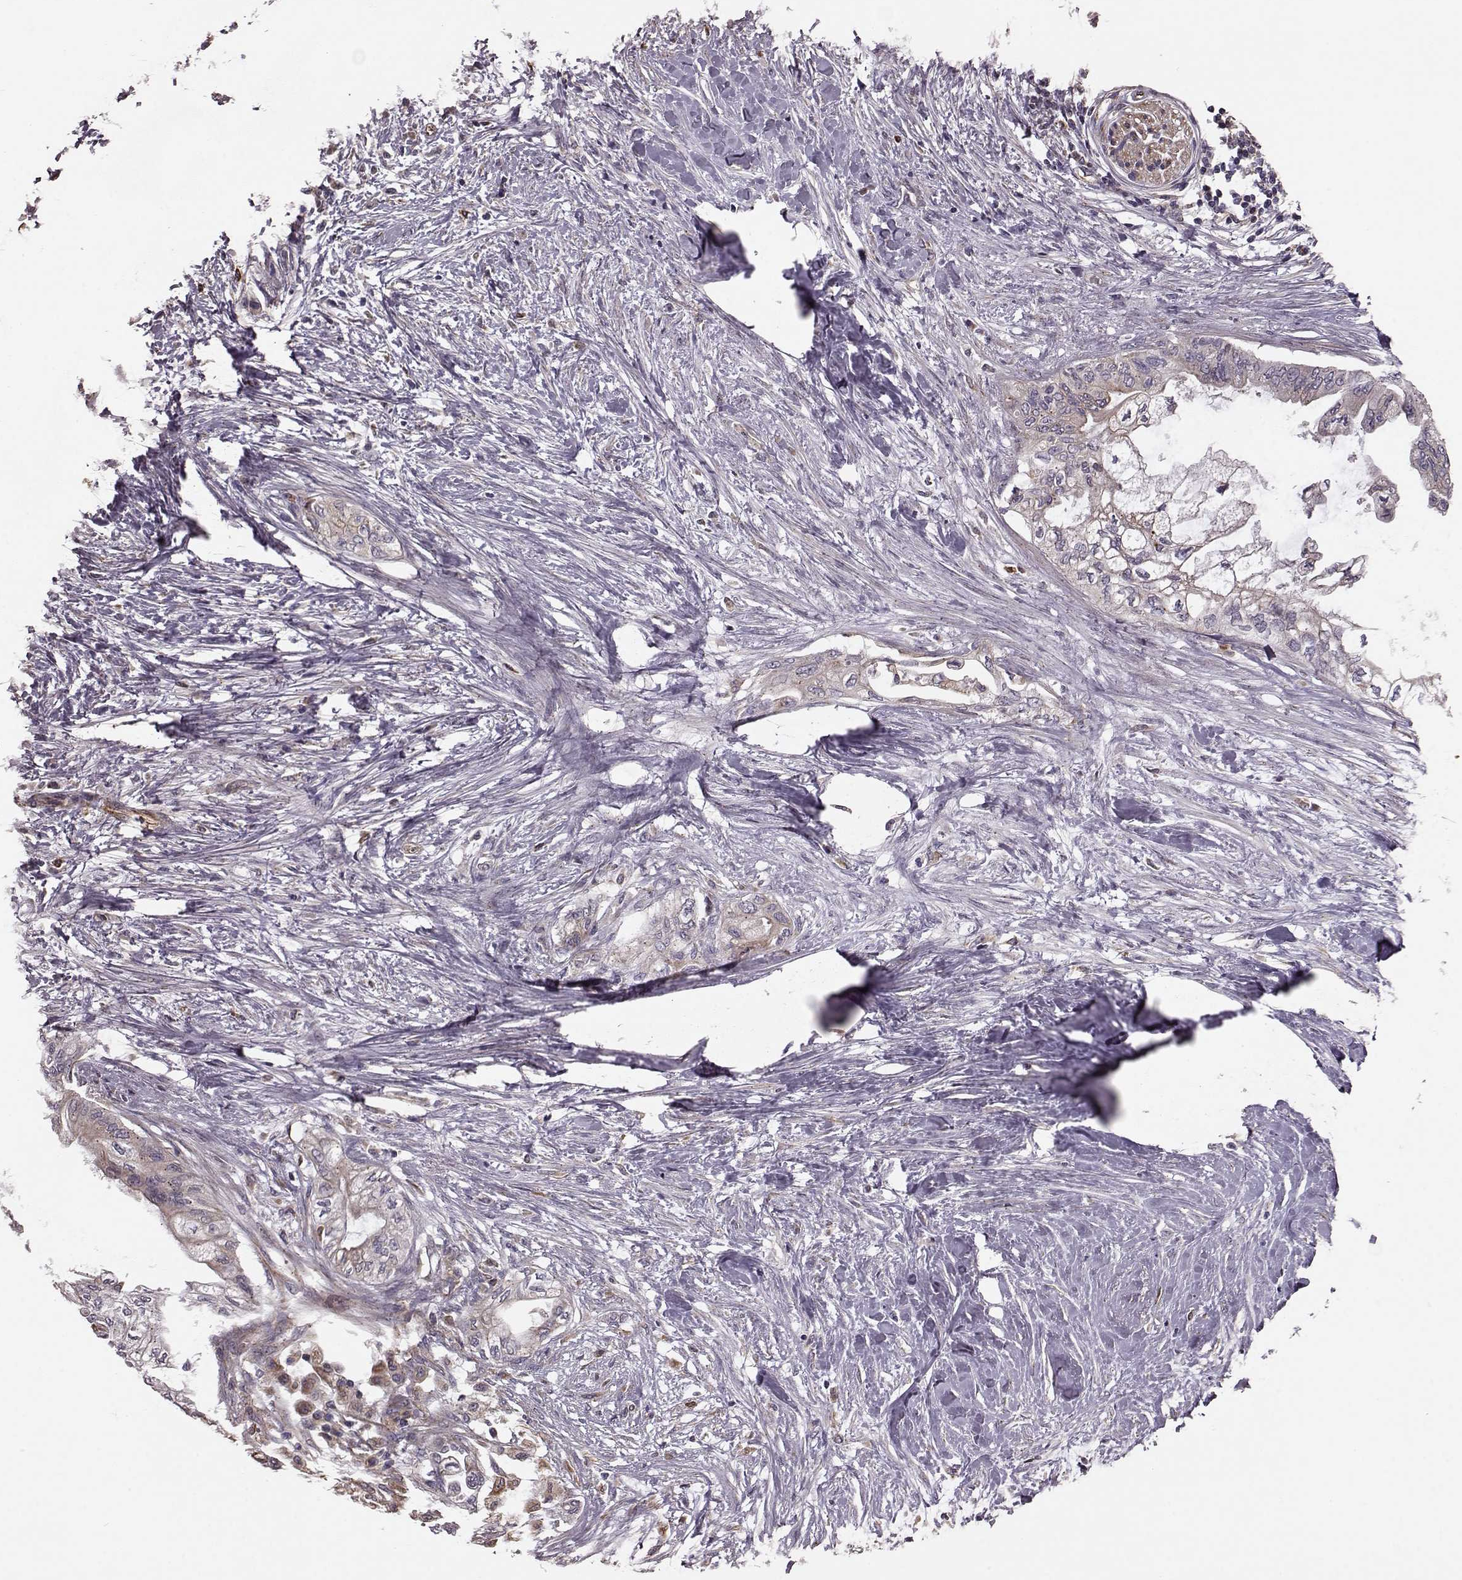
{"staining": {"intensity": "negative", "quantity": "none", "location": "none"}, "tissue": "pancreatic cancer", "cell_type": "Tumor cells", "image_type": "cancer", "snomed": [{"axis": "morphology", "description": "Normal tissue, NOS"}, {"axis": "morphology", "description": "Adenocarcinoma, NOS"}, {"axis": "topography", "description": "Pancreas"}, {"axis": "topography", "description": "Duodenum"}], "caption": "Immunohistochemistry histopathology image of neoplastic tissue: pancreatic cancer (adenocarcinoma) stained with DAB reveals no significant protein staining in tumor cells. (Immunohistochemistry (ihc), brightfield microscopy, high magnification).", "gene": "NTF3", "patient": {"sex": "female", "age": 60}}